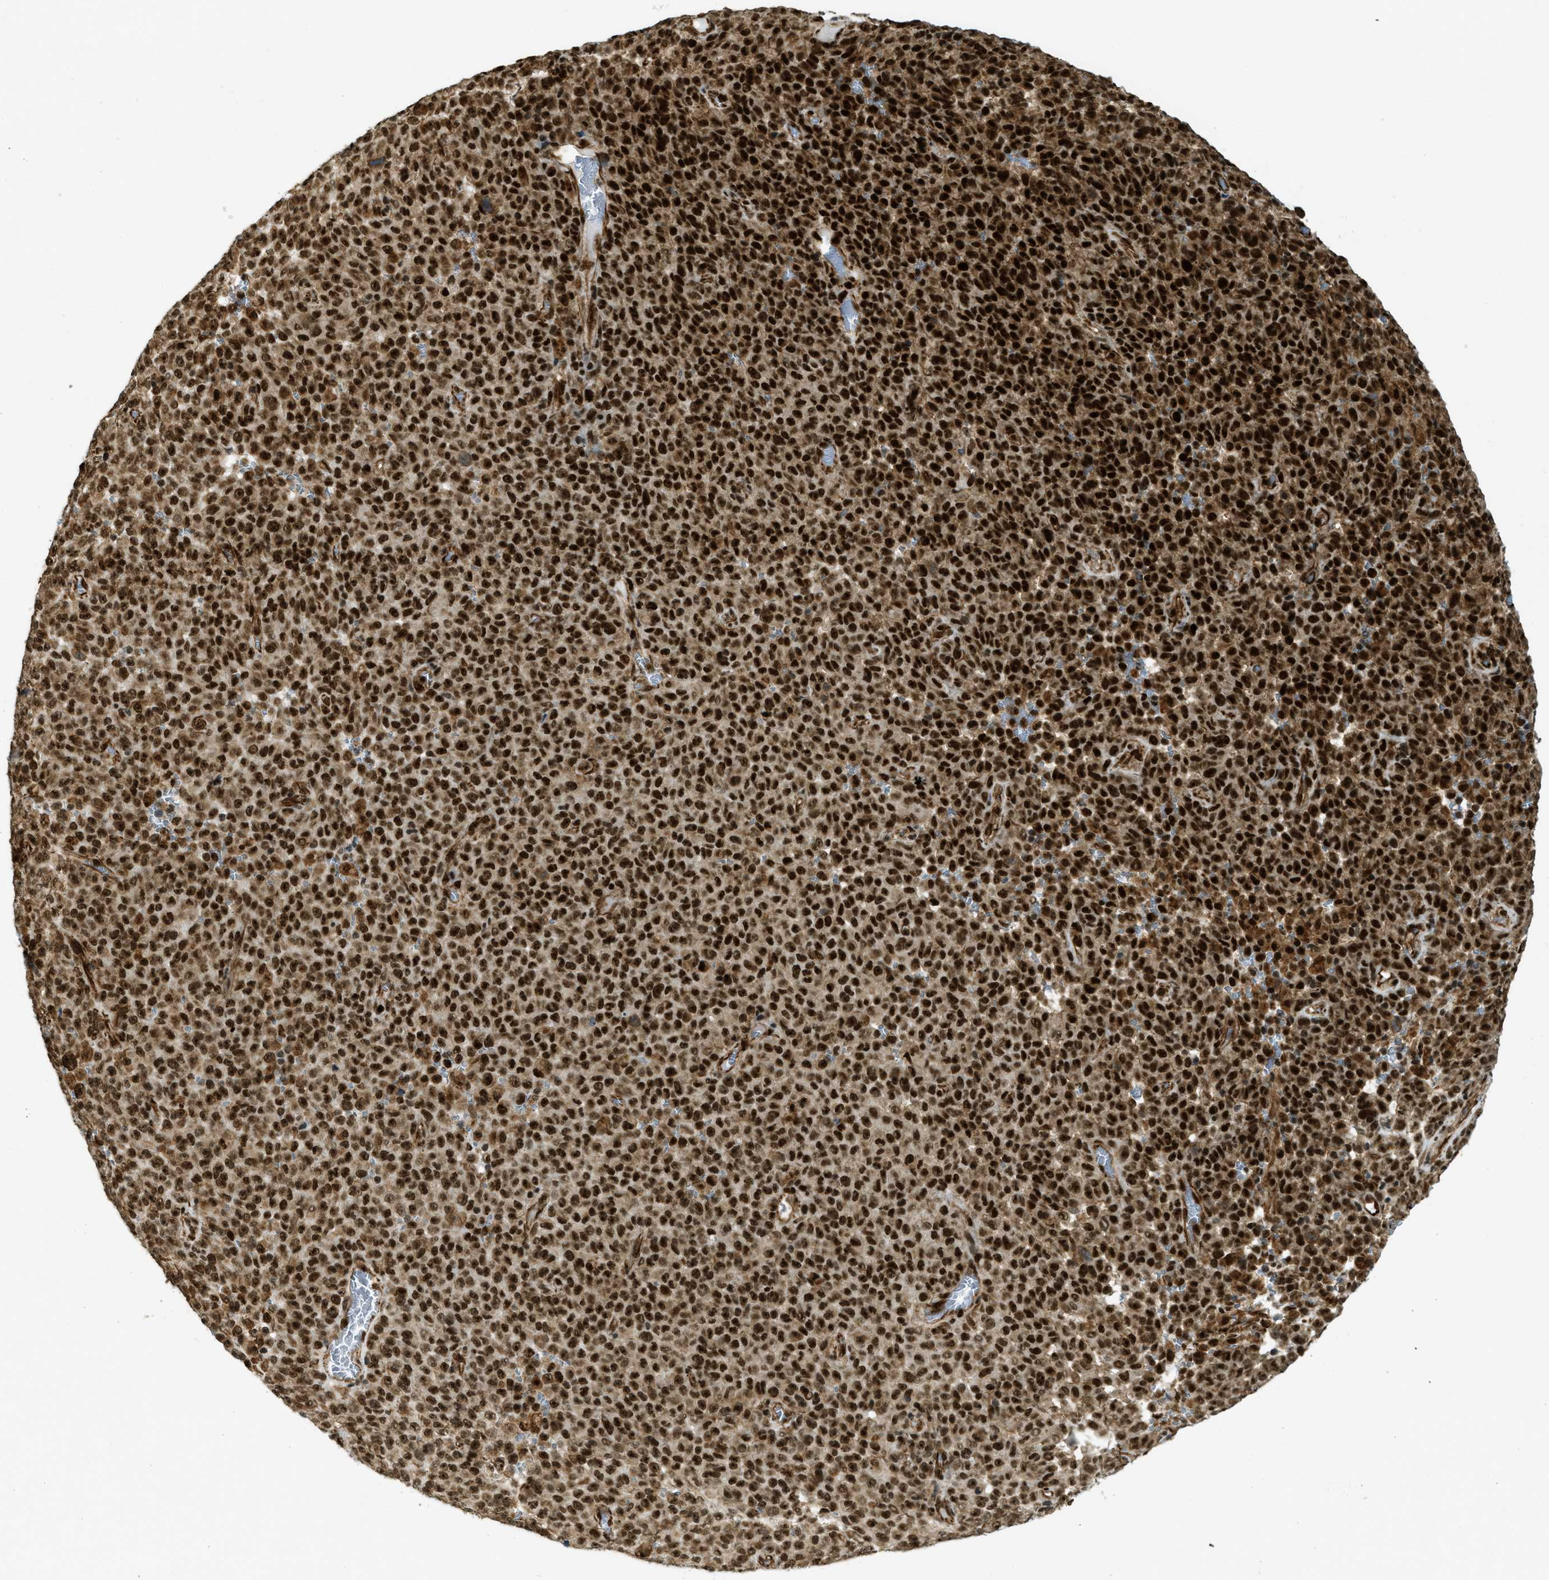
{"staining": {"intensity": "strong", "quantity": ">75%", "location": "cytoplasmic/membranous,nuclear"}, "tissue": "melanoma", "cell_type": "Tumor cells", "image_type": "cancer", "snomed": [{"axis": "morphology", "description": "Malignant melanoma, NOS"}, {"axis": "topography", "description": "Skin"}], "caption": "DAB (3,3'-diaminobenzidine) immunohistochemical staining of human malignant melanoma exhibits strong cytoplasmic/membranous and nuclear protein staining in about >75% of tumor cells.", "gene": "ZFR", "patient": {"sex": "female", "age": 82}}